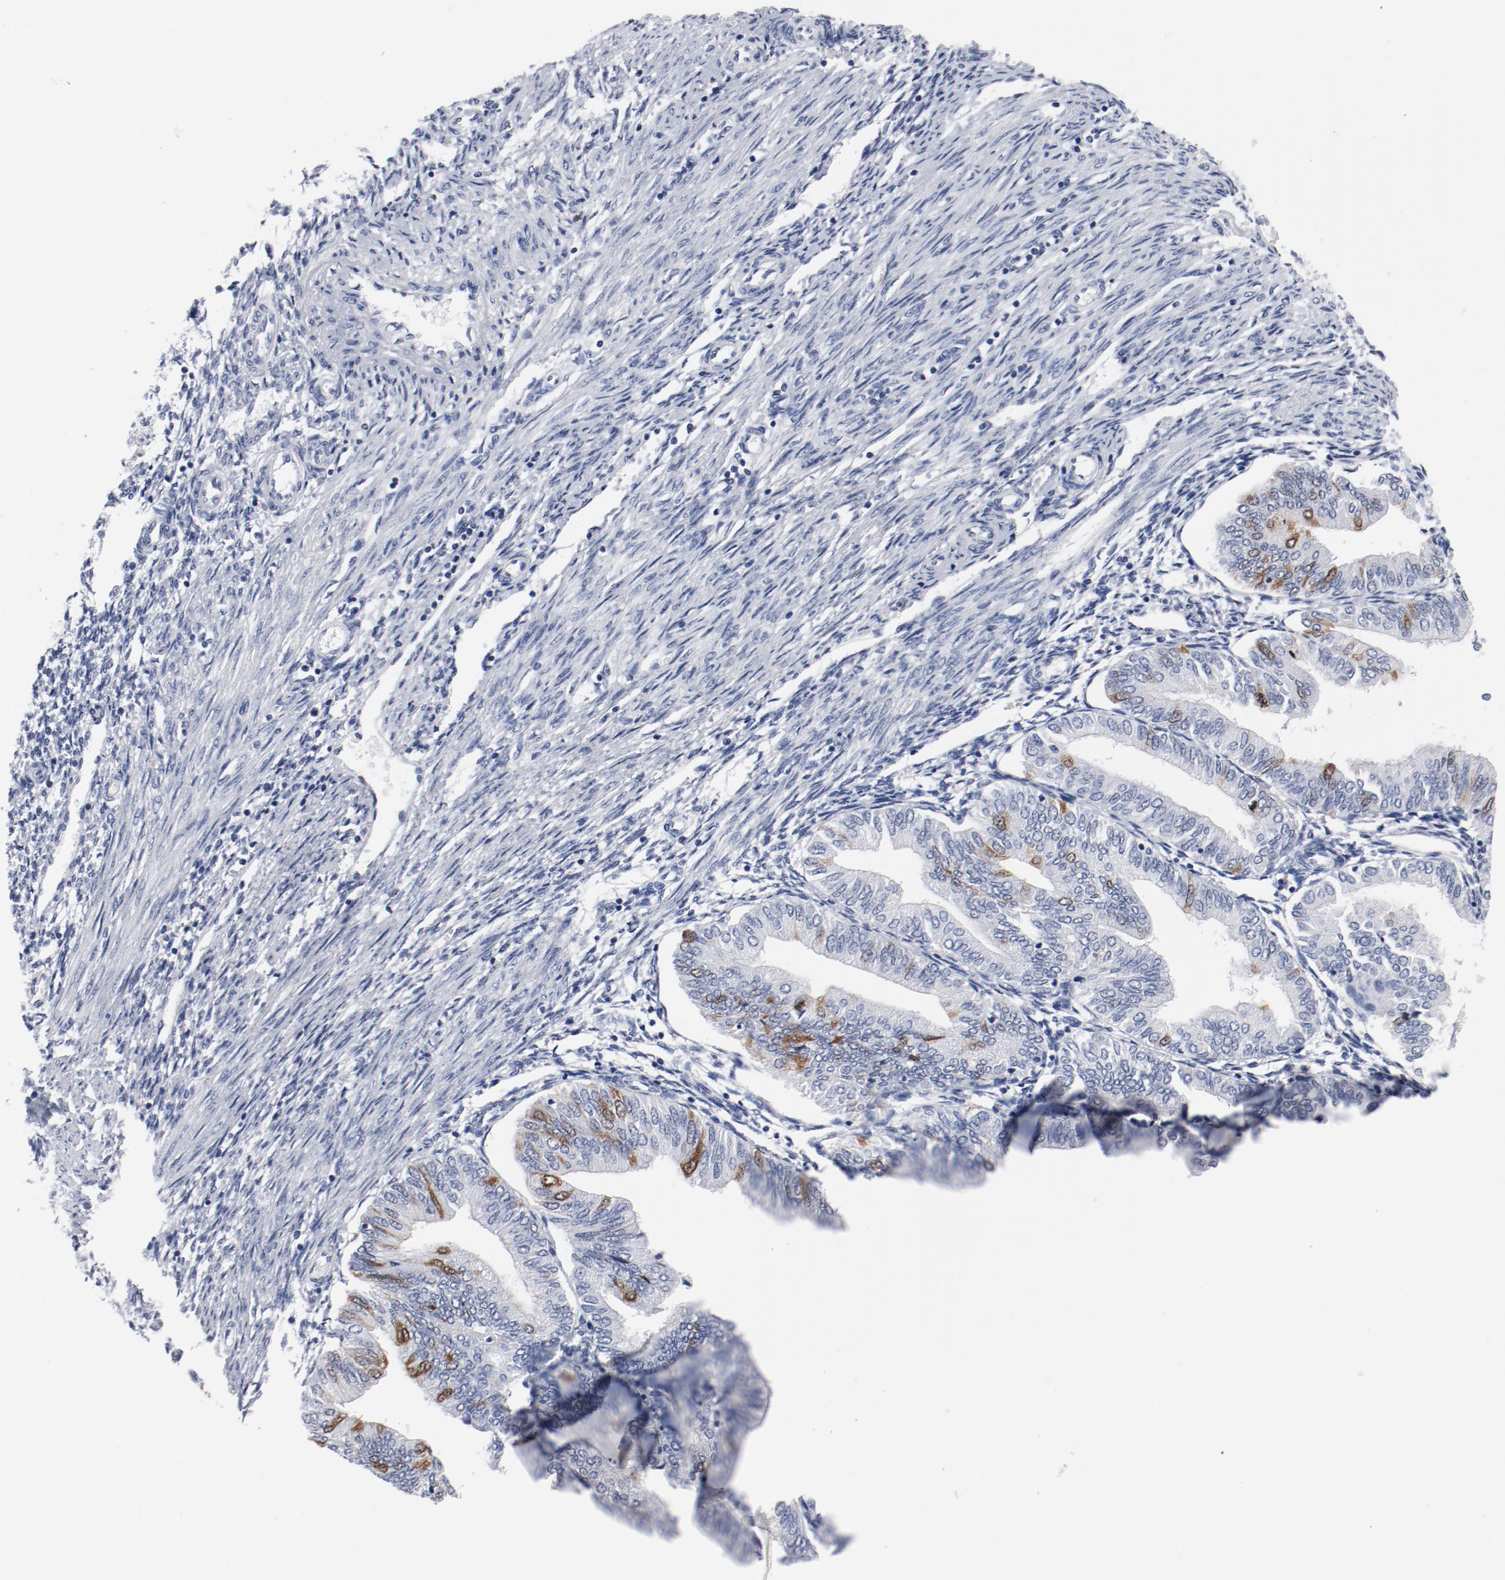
{"staining": {"intensity": "strong", "quantity": "<25%", "location": "cytoplasmic/membranous,nuclear"}, "tissue": "endometrial cancer", "cell_type": "Tumor cells", "image_type": "cancer", "snomed": [{"axis": "morphology", "description": "Adenocarcinoma, NOS"}, {"axis": "topography", "description": "Endometrium"}], "caption": "Adenocarcinoma (endometrial) was stained to show a protein in brown. There is medium levels of strong cytoplasmic/membranous and nuclear staining in about <25% of tumor cells.", "gene": "CDC20", "patient": {"sex": "female", "age": 51}}